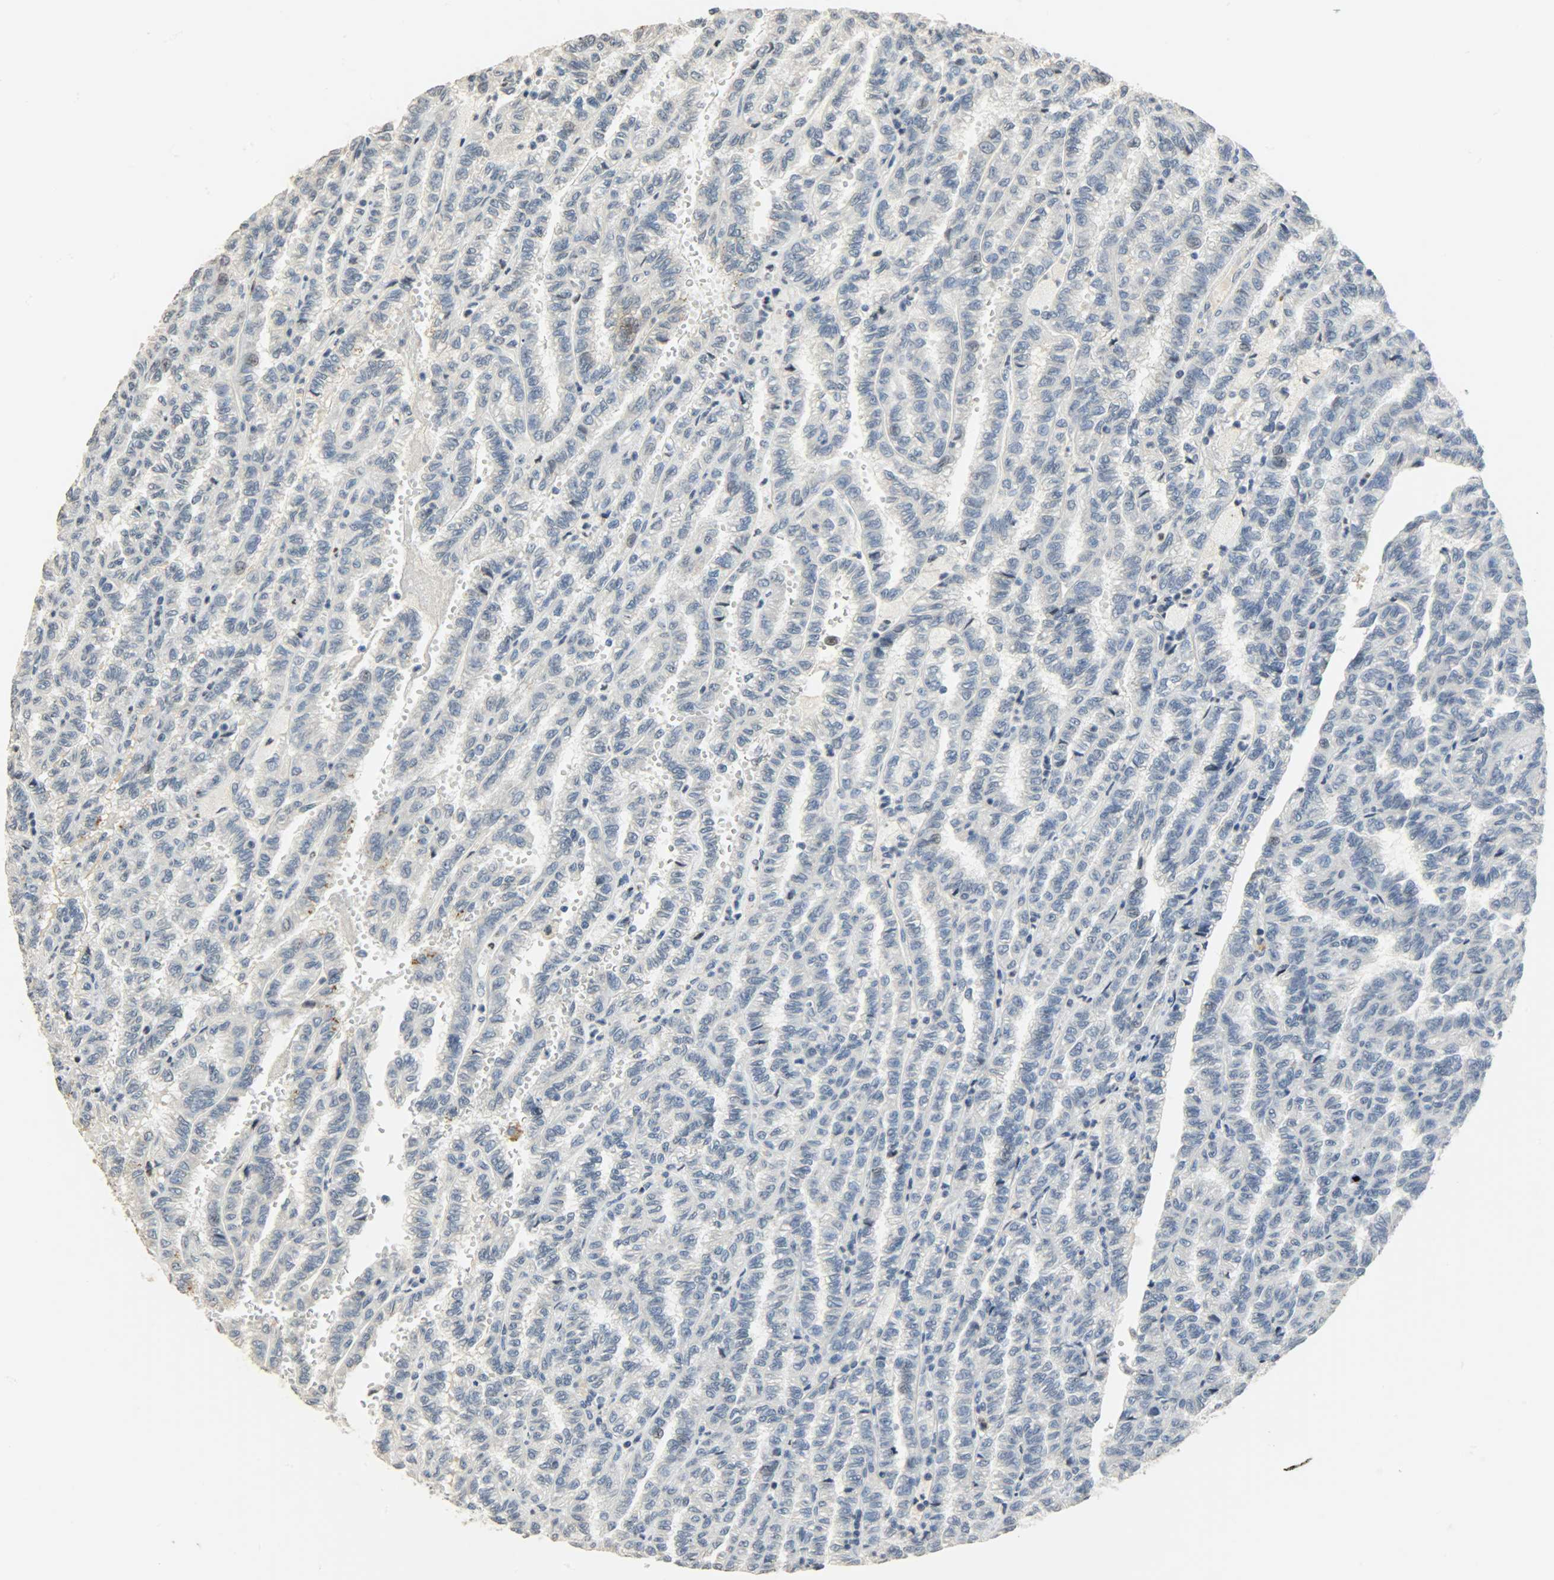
{"staining": {"intensity": "negative", "quantity": "none", "location": "none"}, "tissue": "renal cancer", "cell_type": "Tumor cells", "image_type": "cancer", "snomed": [{"axis": "morphology", "description": "Inflammation, NOS"}, {"axis": "morphology", "description": "Adenocarcinoma, NOS"}, {"axis": "topography", "description": "Kidney"}], "caption": "There is no significant expression in tumor cells of renal cancer (adenocarcinoma).", "gene": "DNAJB6", "patient": {"sex": "male", "age": 68}}